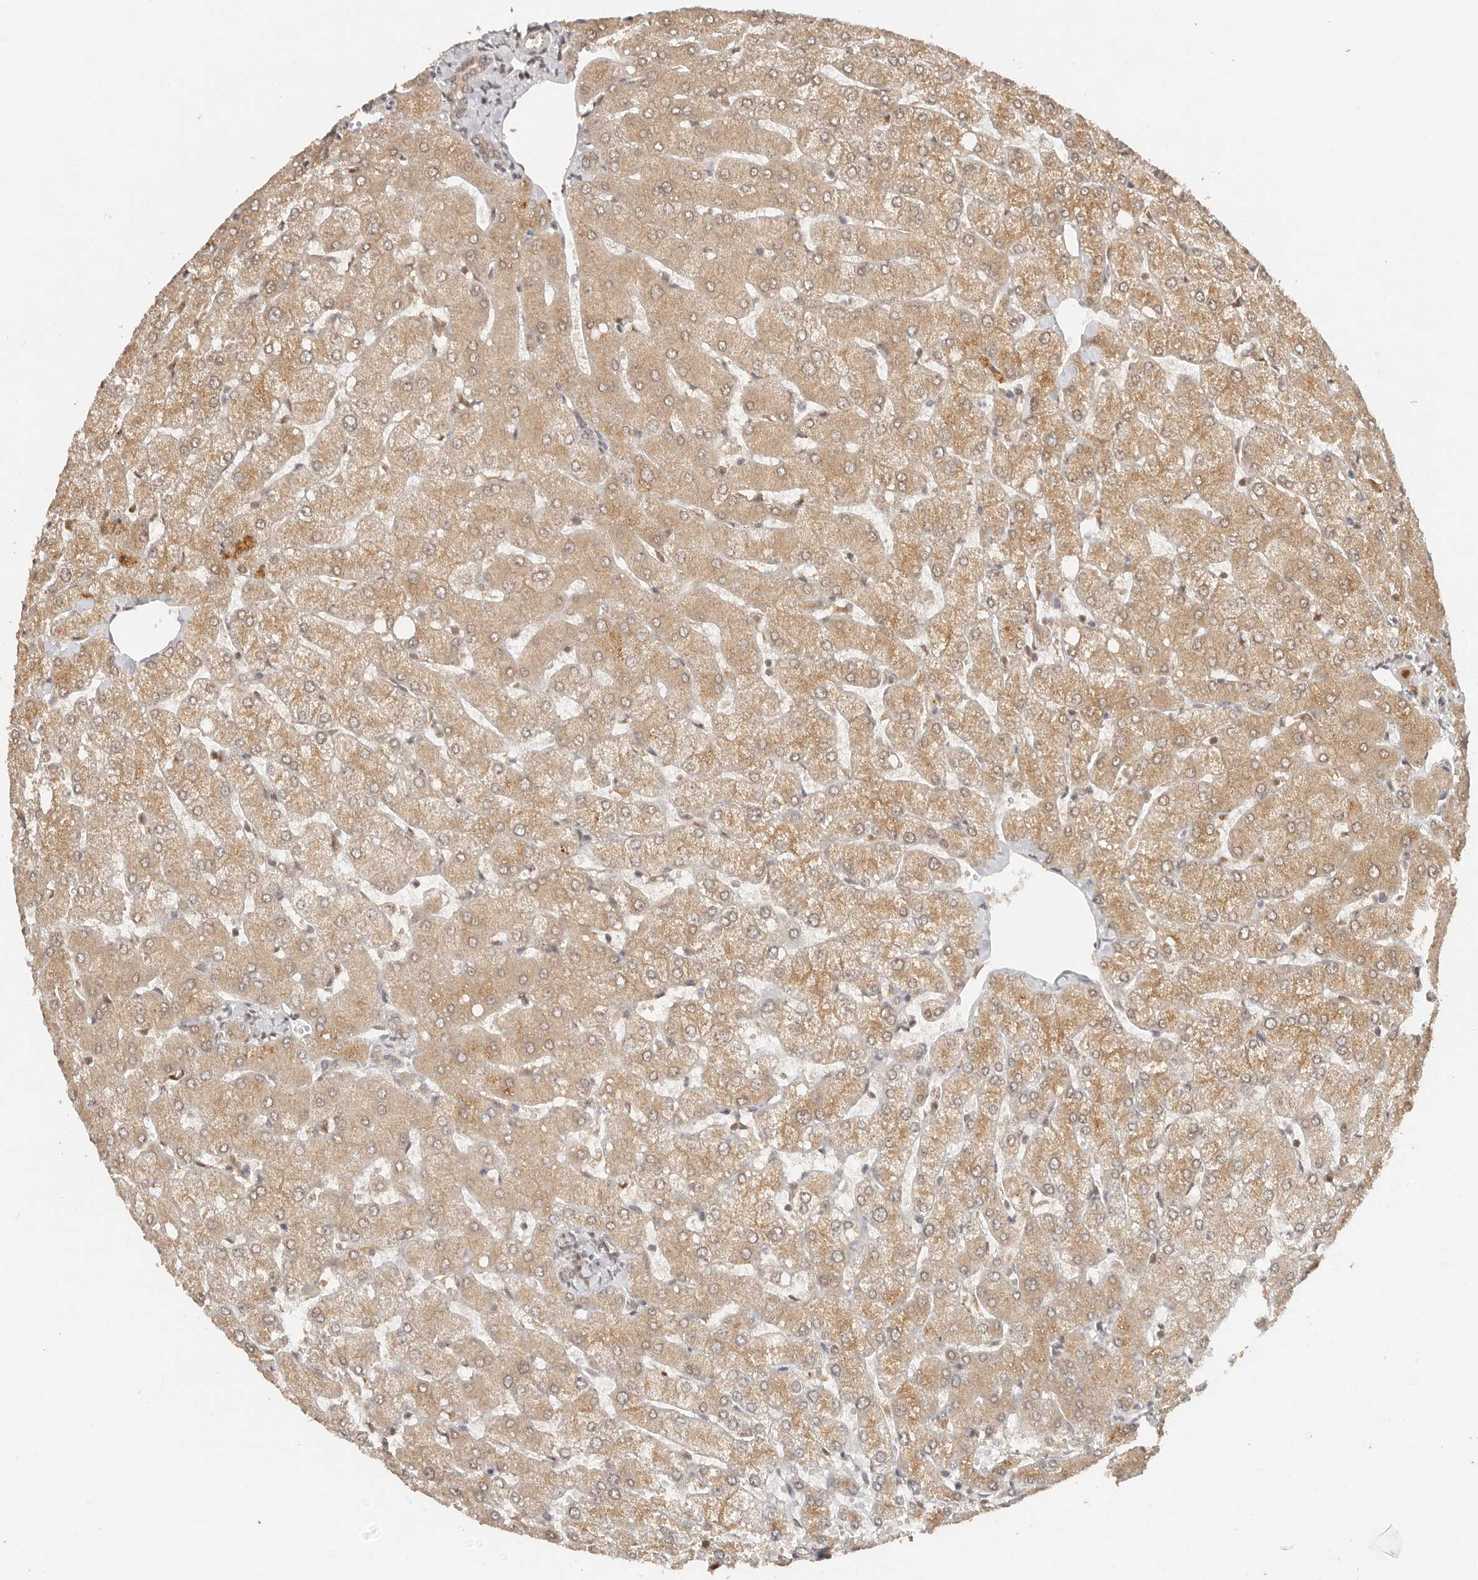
{"staining": {"intensity": "weak", "quantity": ">75%", "location": "cytoplasmic/membranous"}, "tissue": "liver", "cell_type": "Cholangiocytes", "image_type": "normal", "snomed": [{"axis": "morphology", "description": "Normal tissue, NOS"}, {"axis": "topography", "description": "Liver"}], "caption": "An IHC histopathology image of normal tissue is shown. Protein staining in brown highlights weak cytoplasmic/membranous positivity in liver within cholangiocytes.", "gene": "PSMA5", "patient": {"sex": "female", "age": 54}}